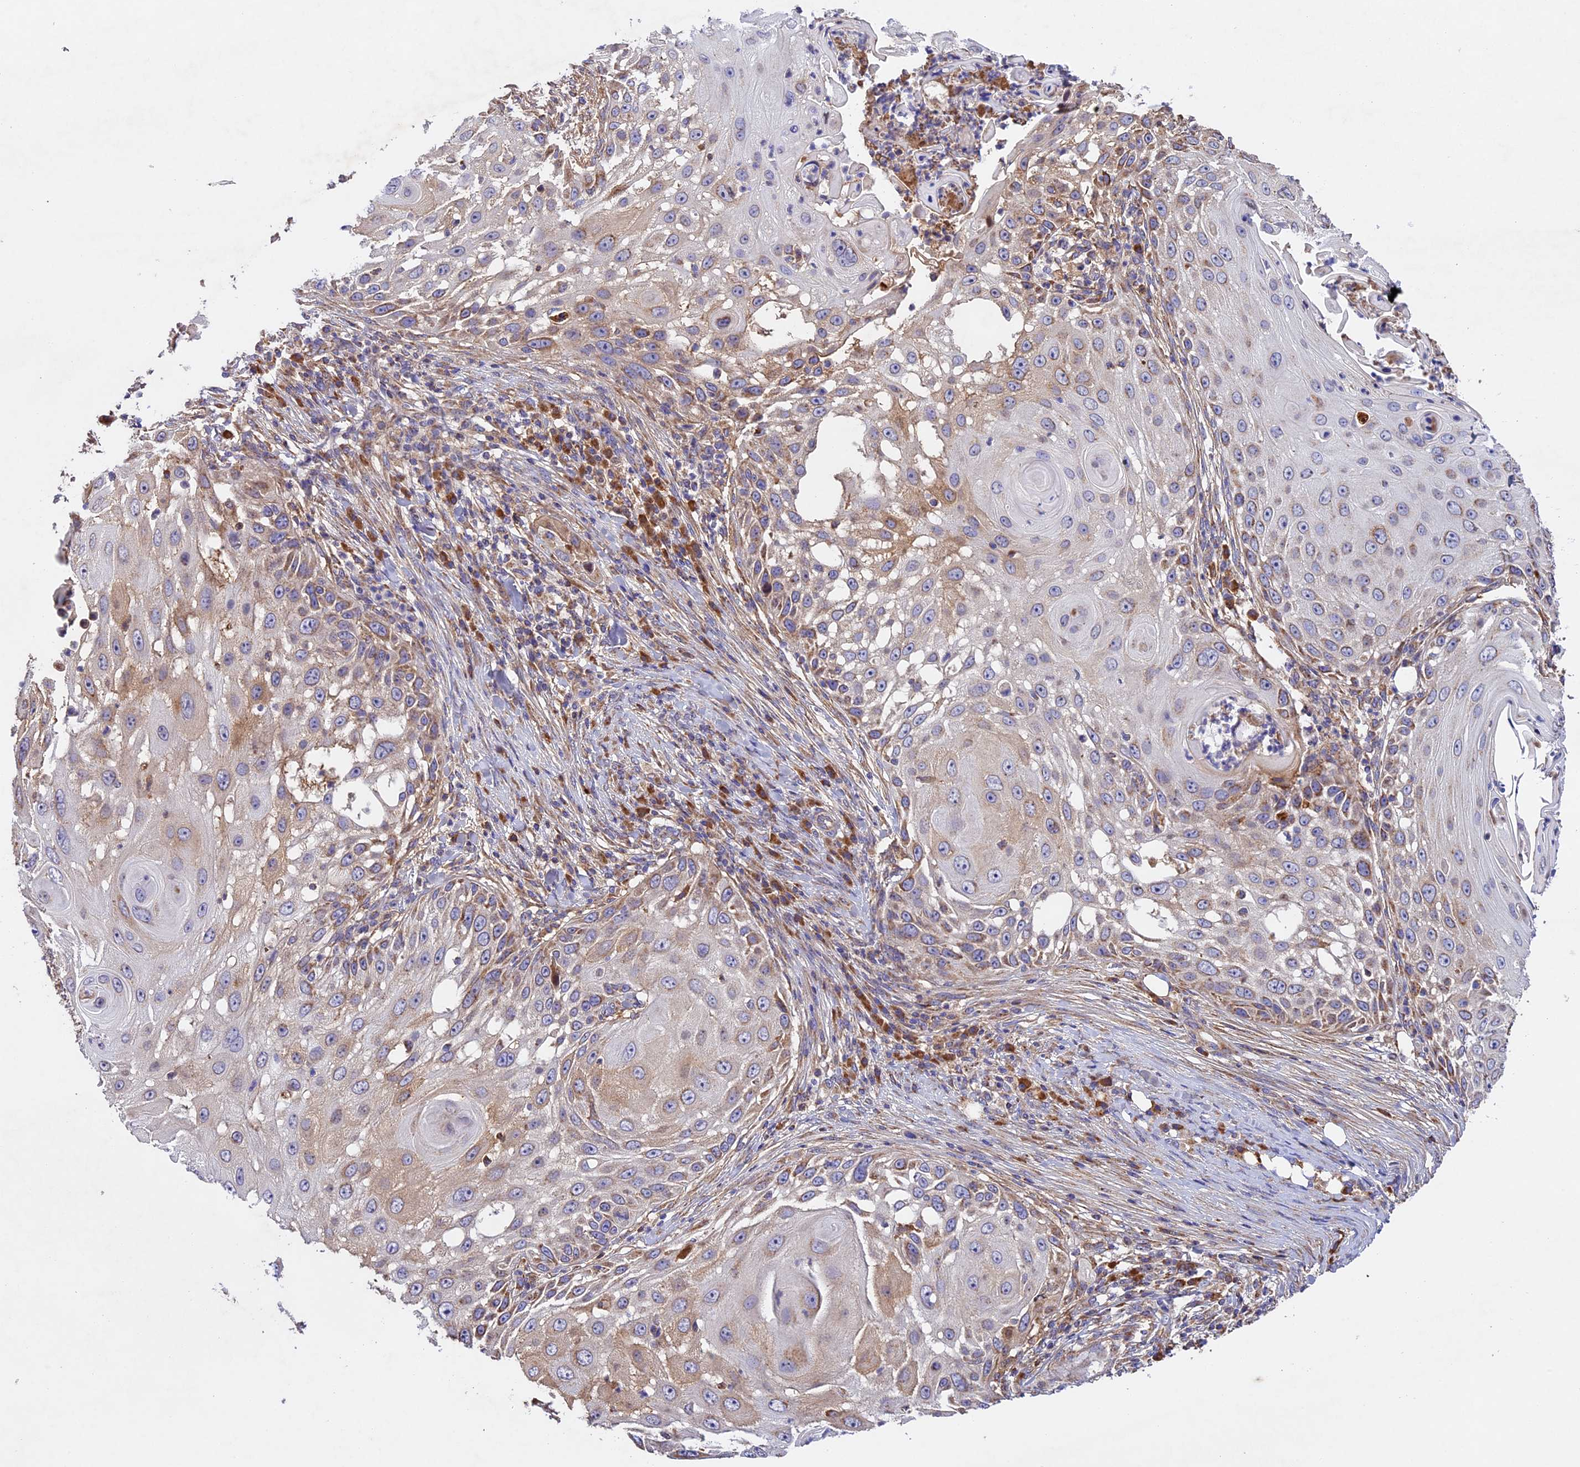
{"staining": {"intensity": "weak", "quantity": "25%-75%", "location": "cytoplasmic/membranous"}, "tissue": "skin cancer", "cell_type": "Tumor cells", "image_type": "cancer", "snomed": [{"axis": "morphology", "description": "Squamous cell carcinoma, NOS"}, {"axis": "topography", "description": "Skin"}], "caption": "Protein expression analysis of human skin cancer (squamous cell carcinoma) reveals weak cytoplasmic/membranous positivity in about 25%-75% of tumor cells.", "gene": "OCEL1", "patient": {"sex": "female", "age": 44}}